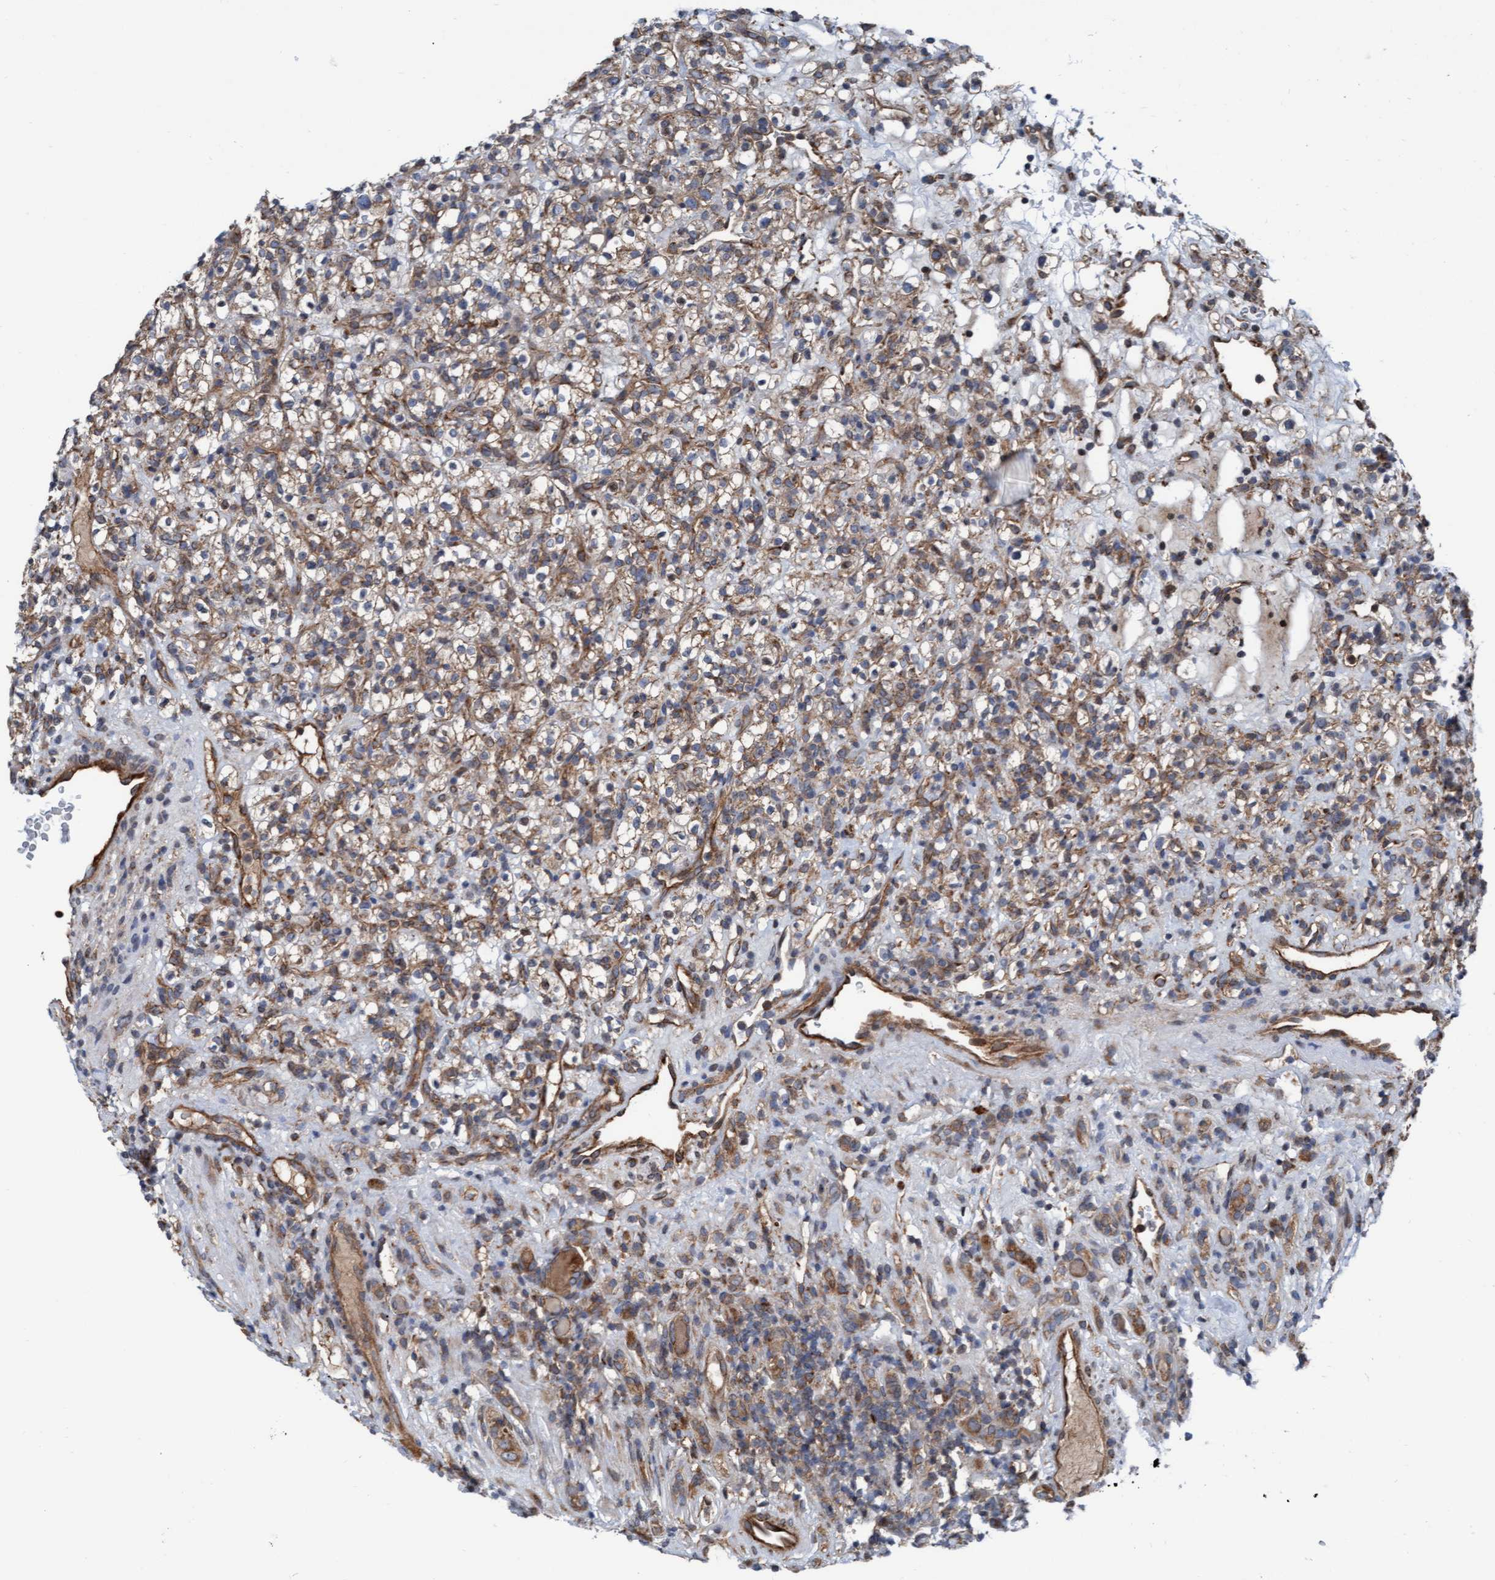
{"staining": {"intensity": "weak", "quantity": "<25%", "location": "cytoplasmic/membranous"}, "tissue": "renal cancer", "cell_type": "Tumor cells", "image_type": "cancer", "snomed": [{"axis": "morphology", "description": "Normal tissue, NOS"}, {"axis": "morphology", "description": "Adenocarcinoma, NOS"}, {"axis": "topography", "description": "Kidney"}], "caption": "DAB immunohistochemical staining of renal adenocarcinoma displays no significant staining in tumor cells.", "gene": "RAP1GAP2", "patient": {"sex": "female", "age": 72}}